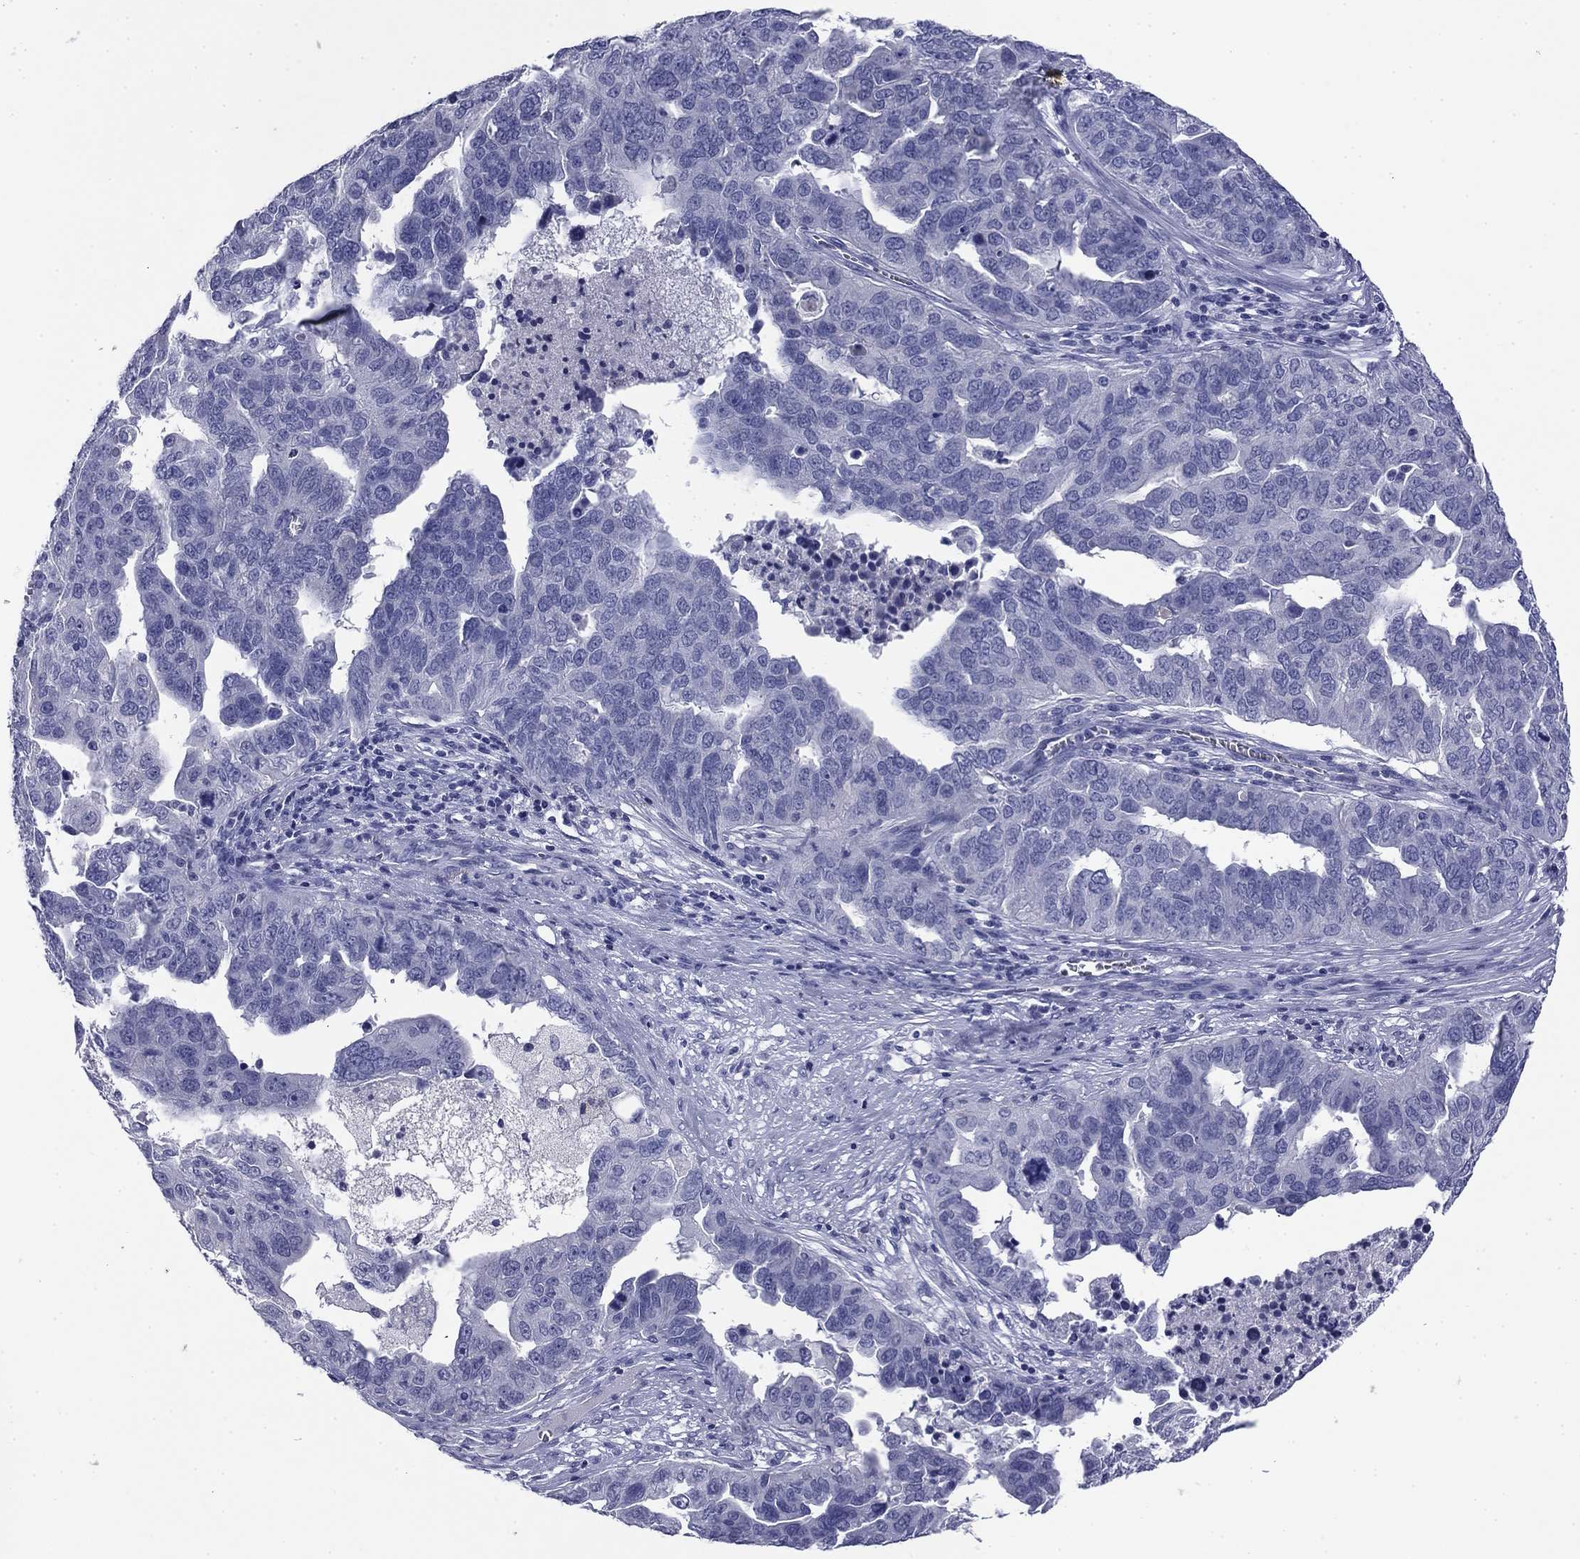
{"staining": {"intensity": "negative", "quantity": "none", "location": "none"}, "tissue": "ovarian cancer", "cell_type": "Tumor cells", "image_type": "cancer", "snomed": [{"axis": "morphology", "description": "Carcinoma, endometroid"}, {"axis": "topography", "description": "Soft tissue"}, {"axis": "topography", "description": "Ovary"}], "caption": "Endometroid carcinoma (ovarian) stained for a protein using immunohistochemistry (IHC) exhibits no positivity tumor cells.", "gene": "ABCC2", "patient": {"sex": "female", "age": 52}}